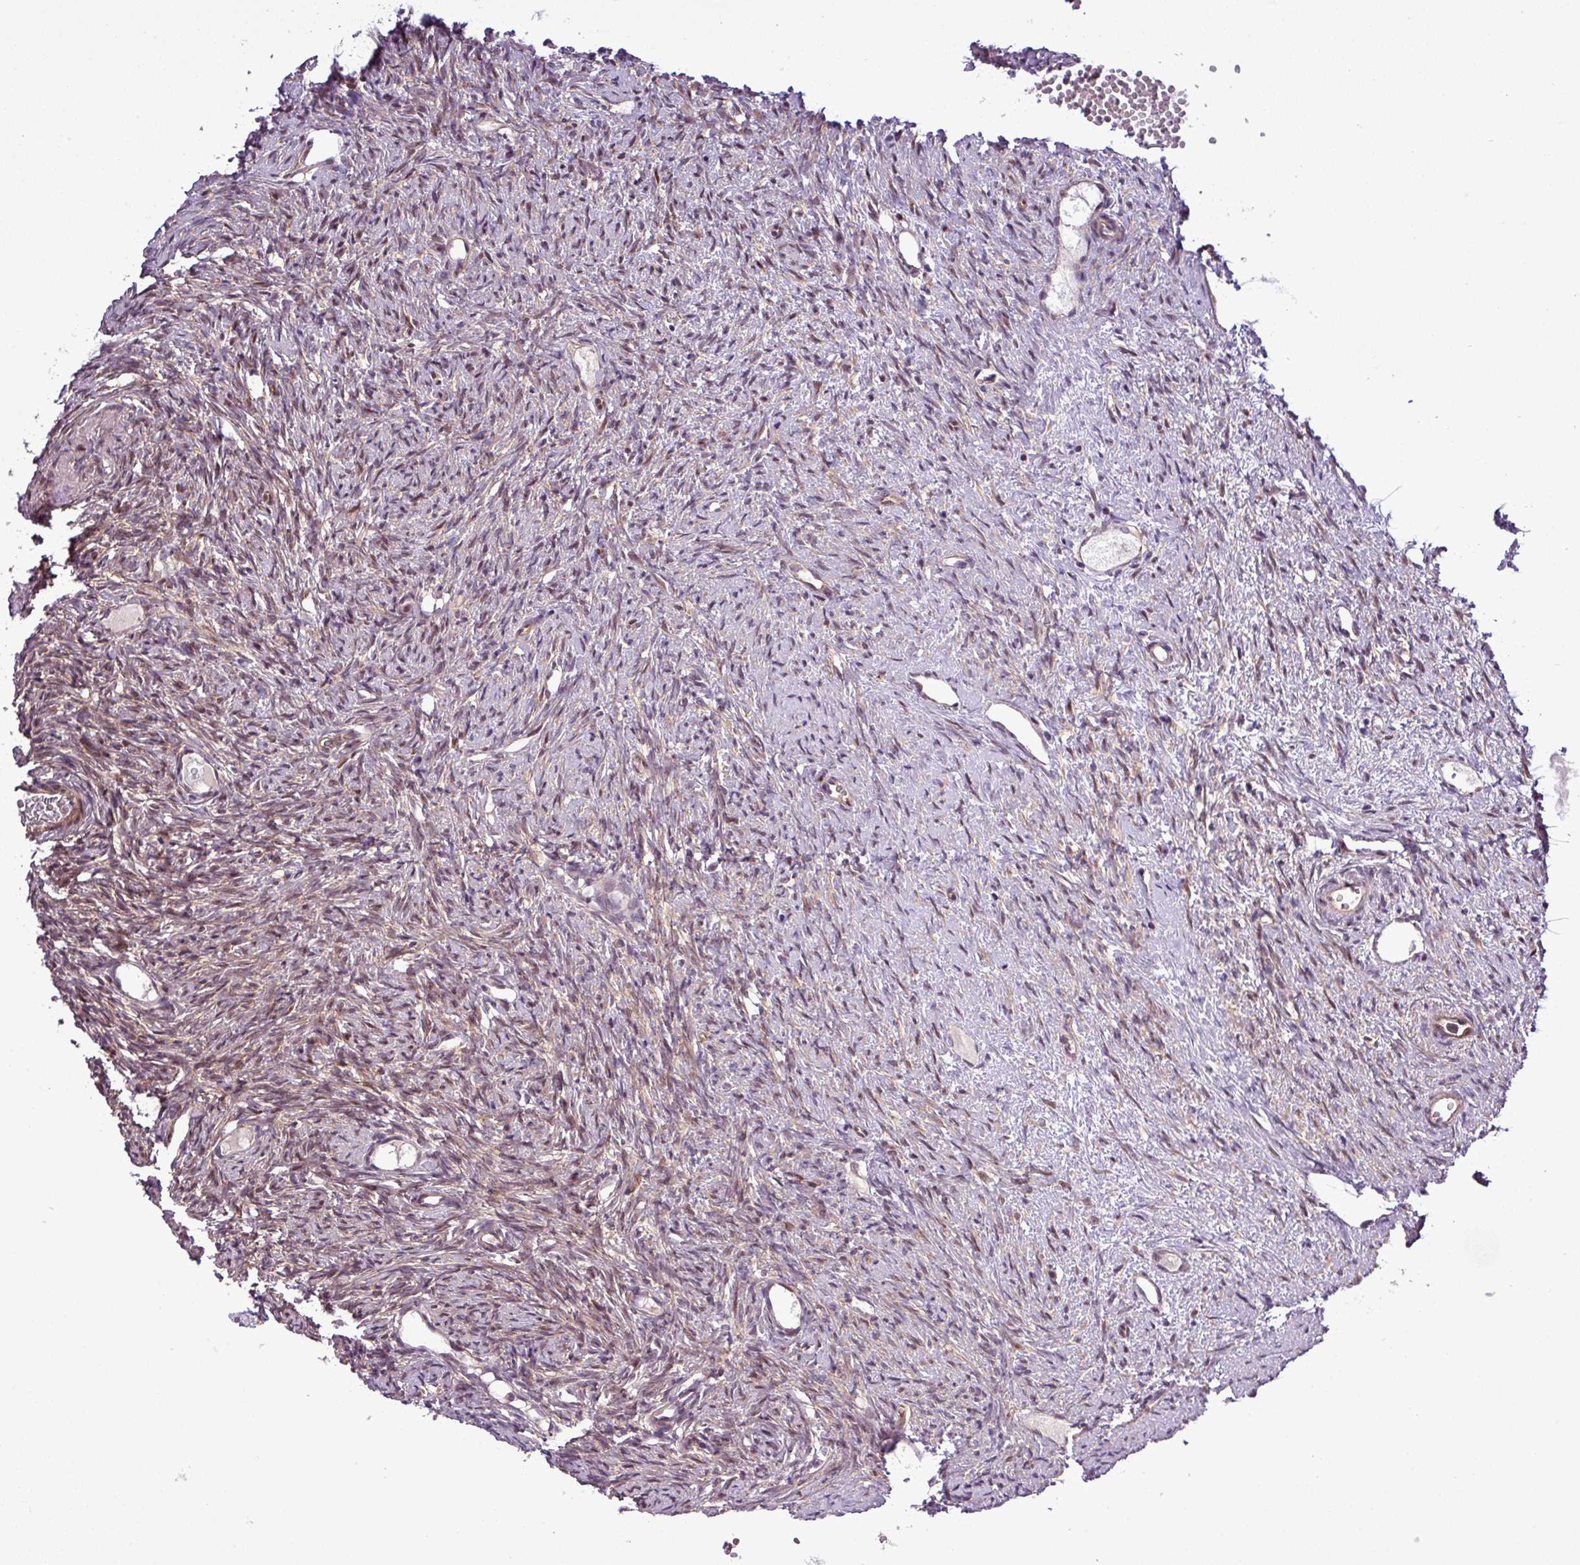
{"staining": {"intensity": "moderate", "quantity": "25%-75%", "location": "cytoplasmic/membranous,nuclear"}, "tissue": "ovary", "cell_type": "Ovarian stroma cells", "image_type": "normal", "snomed": [{"axis": "morphology", "description": "Normal tissue, NOS"}, {"axis": "topography", "description": "Ovary"}], "caption": "Protein expression analysis of benign human ovary reveals moderate cytoplasmic/membranous,nuclear staining in approximately 25%-75% of ovarian stroma cells. Using DAB (brown) and hematoxylin (blue) stains, captured at high magnification using brightfield microscopy.", "gene": "CARHSP1", "patient": {"sex": "female", "age": 51}}